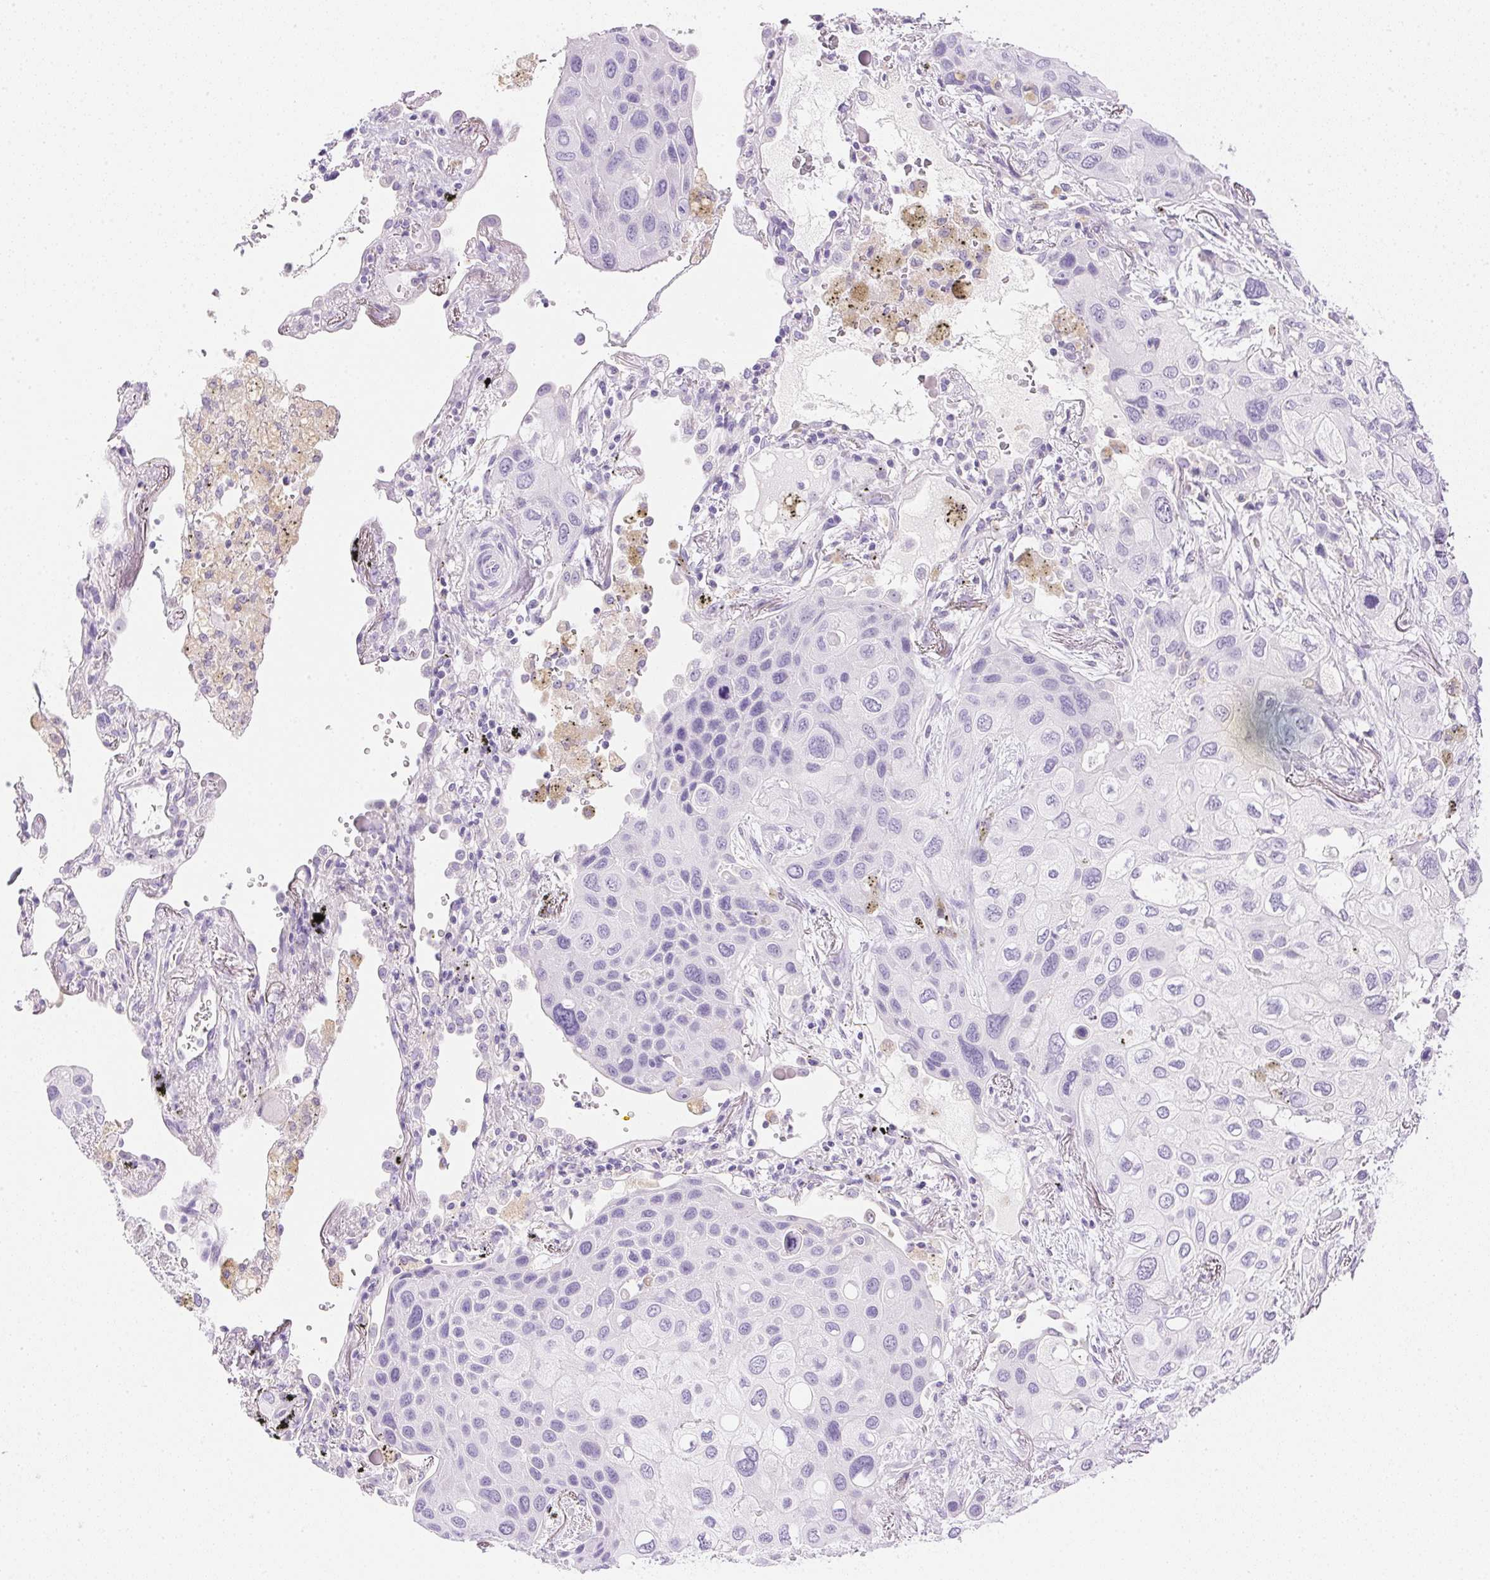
{"staining": {"intensity": "negative", "quantity": "none", "location": "none"}, "tissue": "lung cancer", "cell_type": "Tumor cells", "image_type": "cancer", "snomed": [{"axis": "morphology", "description": "Squamous cell carcinoma, NOS"}, {"axis": "morphology", "description": "Squamous cell carcinoma, metastatic, NOS"}, {"axis": "topography", "description": "Lung"}], "caption": "High power microscopy micrograph of an immunohistochemistry micrograph of lung cancer, revealing no significant staining in tumor cells. (Stains: DAB (3,3'-diaminobenzidine) IHC with hematoxylin counter stain, Microscopy: brightfield microscopy at high magnification).", "gene": "ATP6V1G3", "patient": {"sex": "male", "age": 59}}